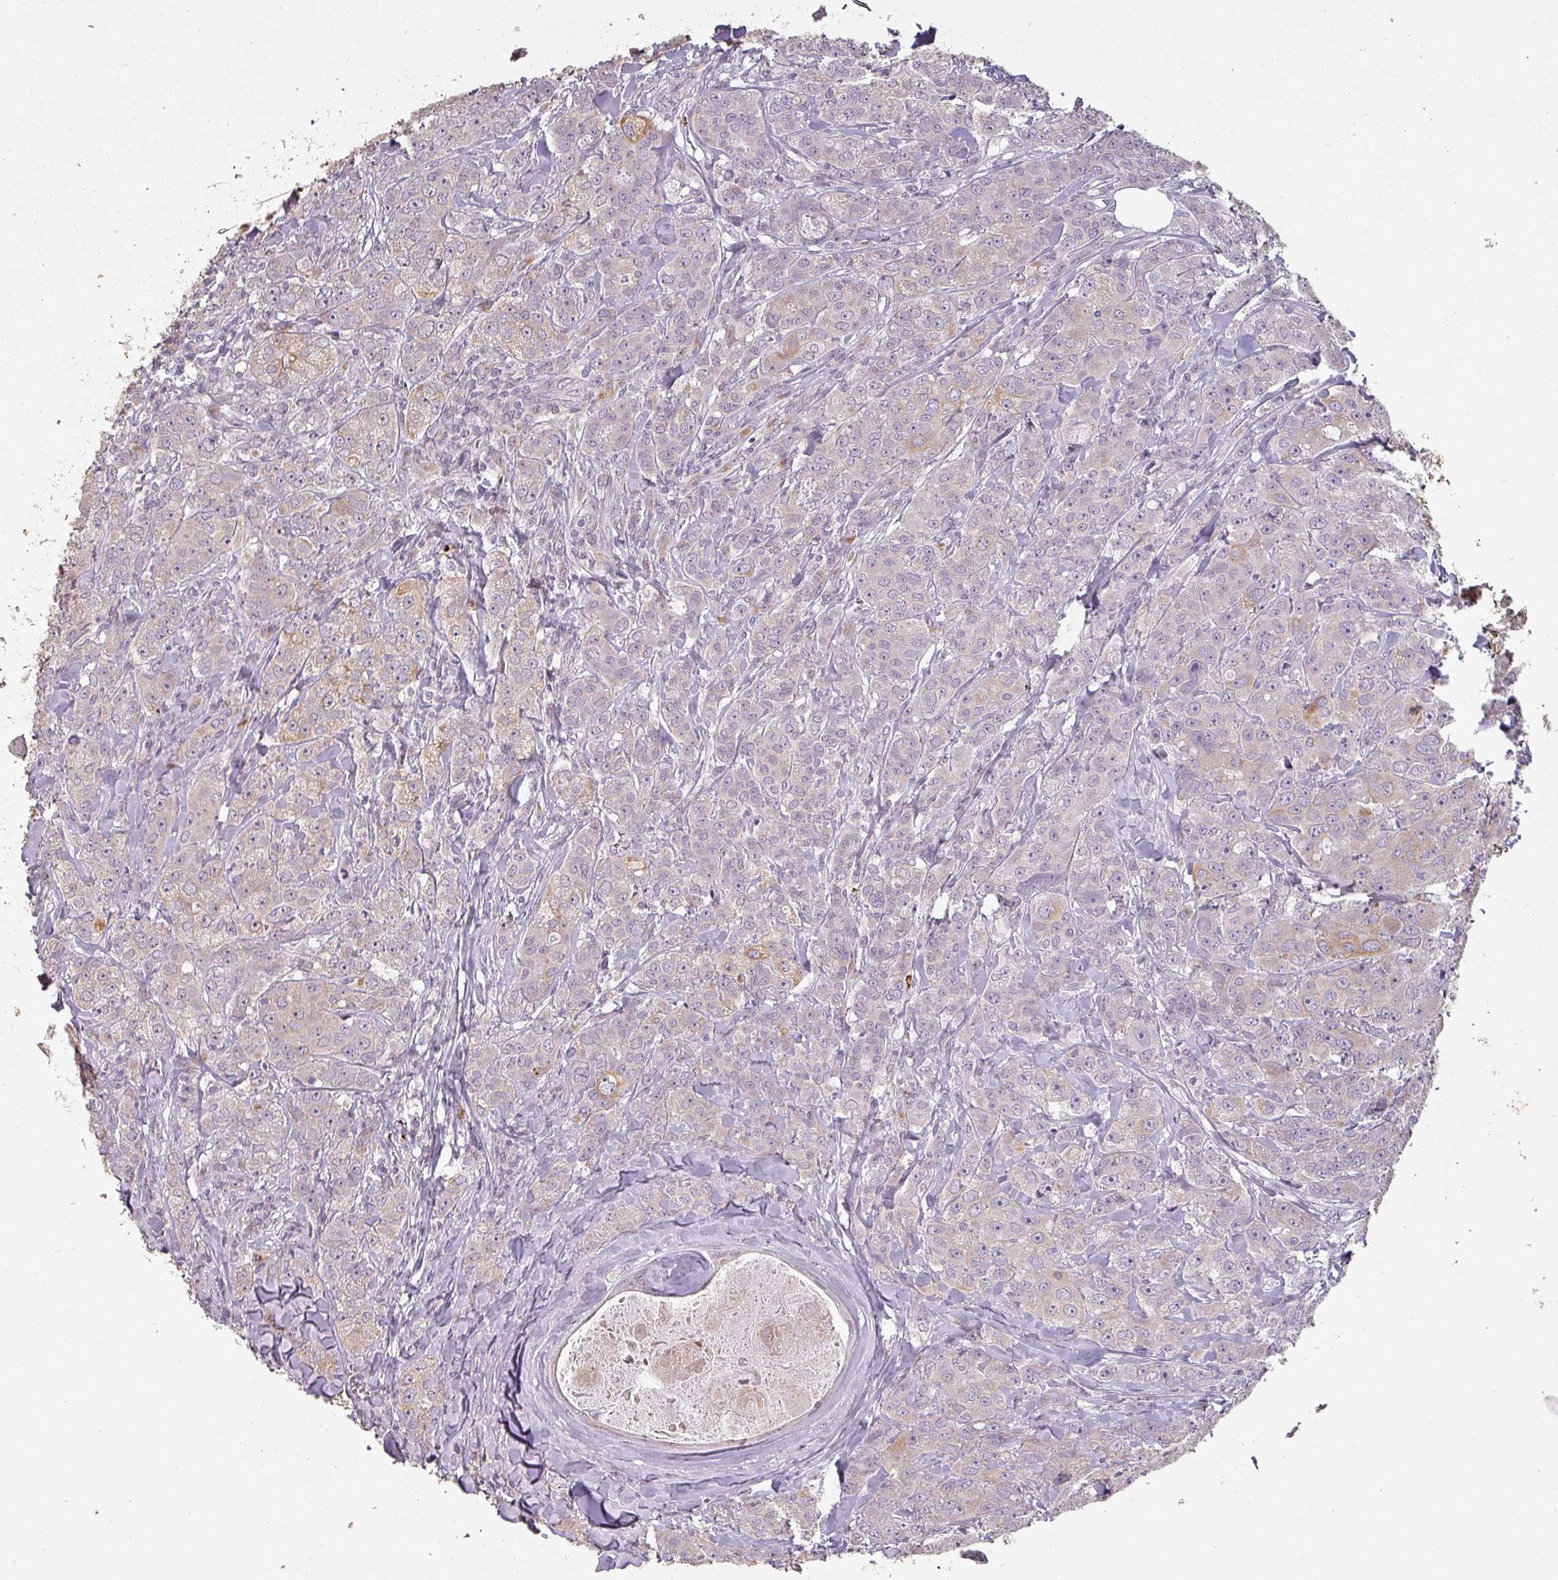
{"staining": {"intensity": "moderate", "quantity": "<25%", "location": "cytoplasmic/membranous"}, "tissue": "breast cancer", "cell_type": "Tumor cells", "image_type": "cancer", "snomed": [{"axis": "morphology", "description": "Duct carcinoma"}, {"axis": "topography", "description": "Breast"}], "caption": "A brown stain labels moderate cytoplasmic/membranous expression of a protein in breast infiltrating ductal carcinoma tumor cells.", "gene": "LYPLA1", "patient": {"sex": "female", "age": 43}}